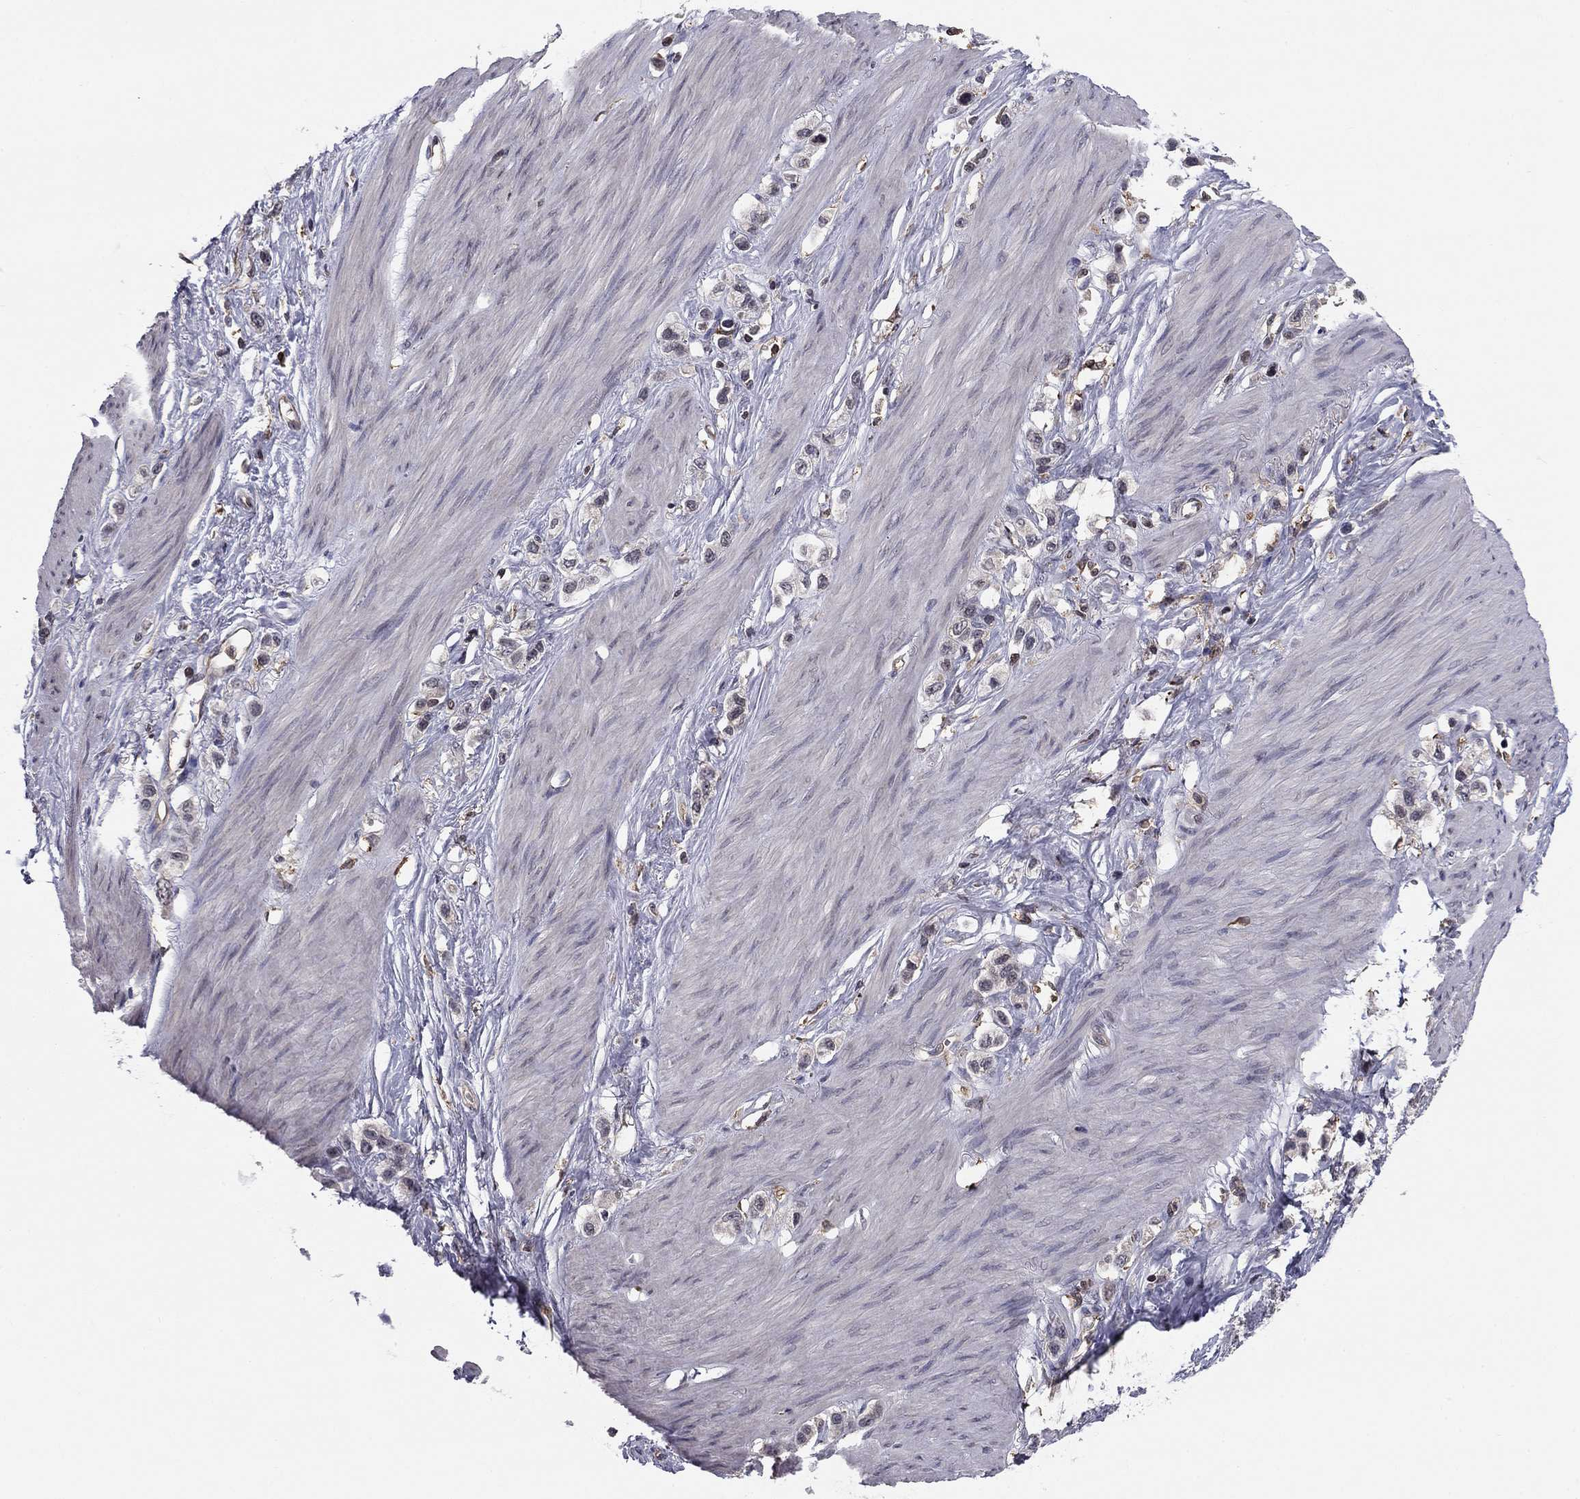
{"staining": {"intensity": "negative", "quantity": "none", "location": "none"}, "tissue": "stomach cancer", "cell_type": "Tumor cells", "image_type": "cancer", "snomed": [{"axis": "morphology", "description": "Normal tissue, NOS"}, {"axis": "morphology", "description": "Adenocarcinoma, NOS"}, {"axis": "morphology", "description": "Adenocarcinoma, High grade"}, {"axis": "topography", "description": "Stomach, upper"}, {"axis": "topography", "description": "Stomach"}], "caption": "DAB (3,3'-diaminobenzidine) immunohistochemical staining of stomach cancer (adenocarcinoma) shows no significant expression in tumor cells.", "gene": "PLCB2", "patient": {"sex": "female", "age": 65}}